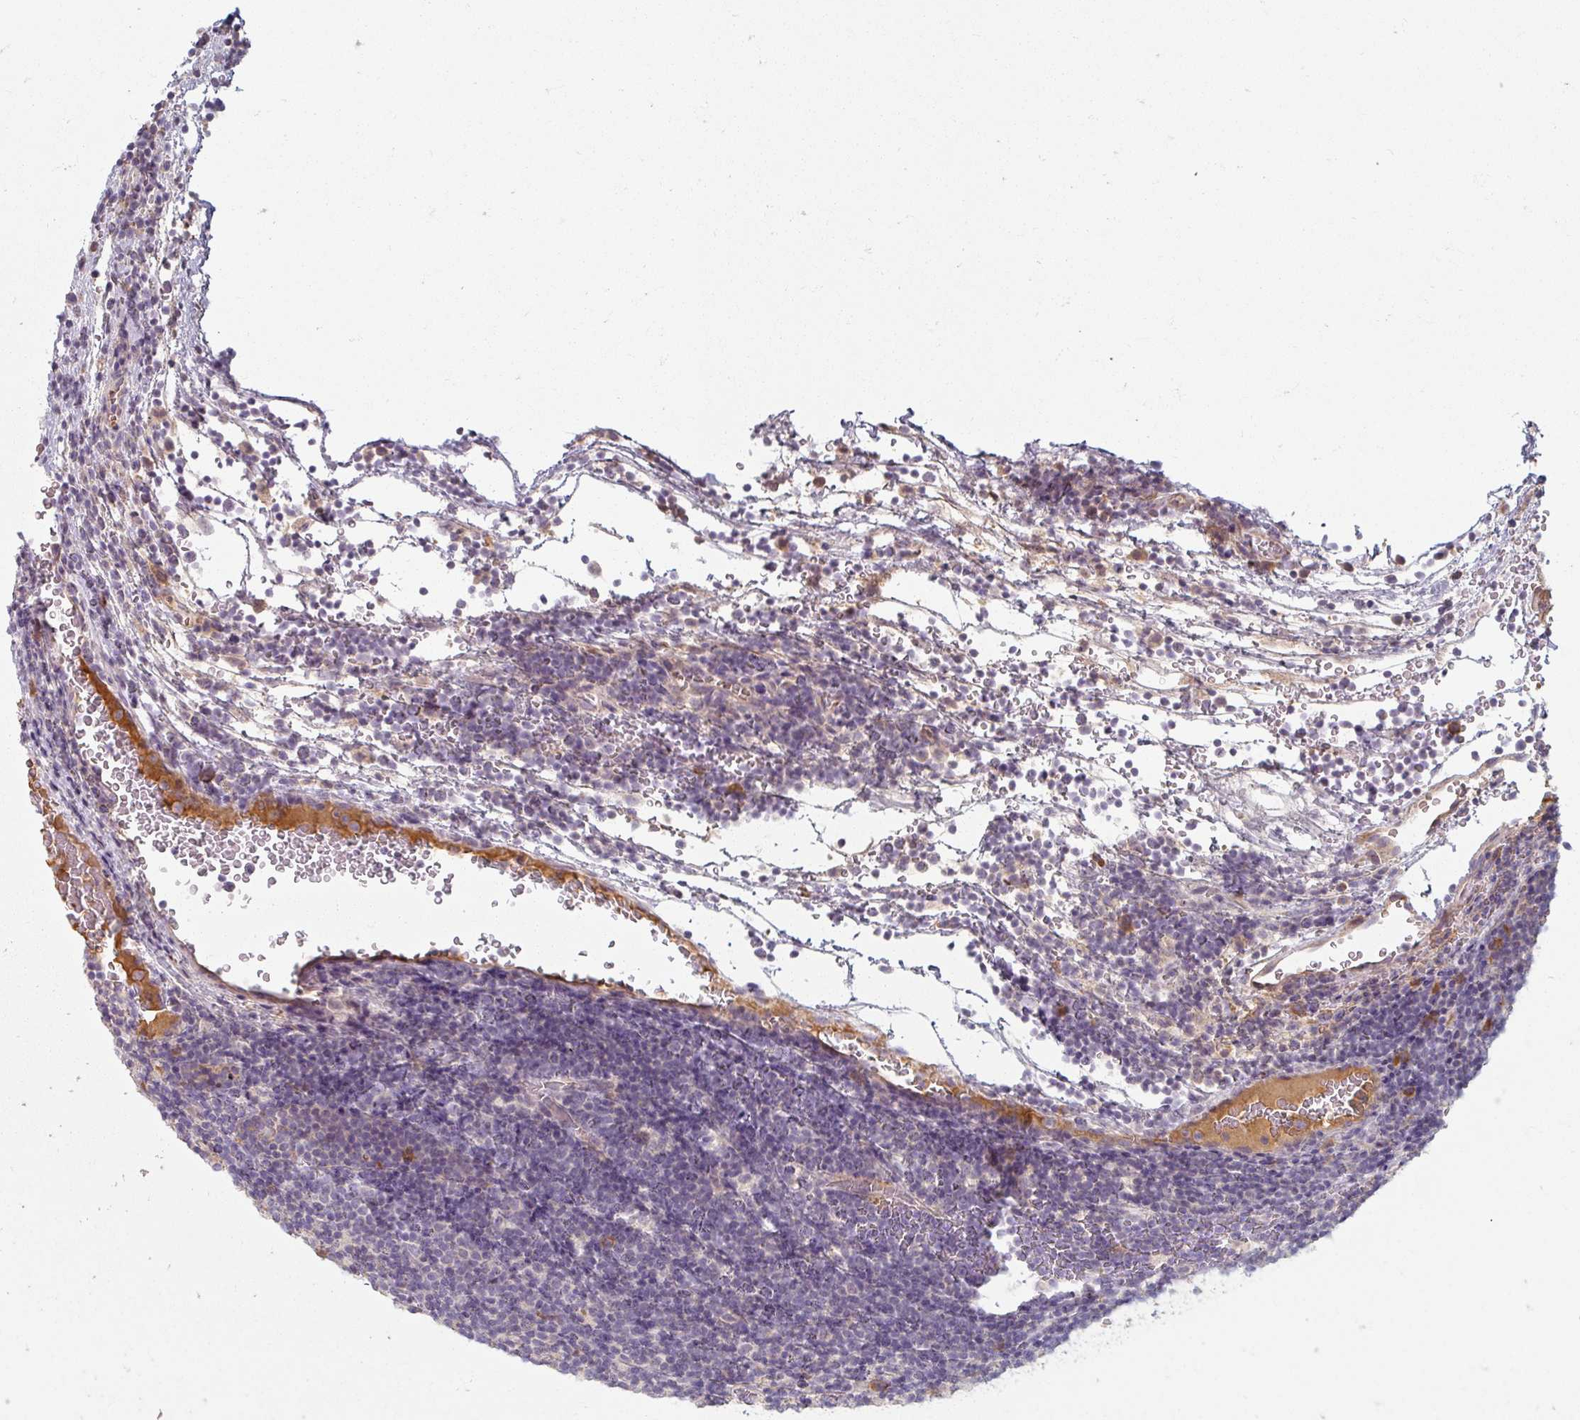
{"staining": {"intensity": "negative", "quantity": "none", "location": "none"}, "tissue": "lymphoma", "cell_type": "Tumor cells", "image_type": "cancer", "snomed": [{"axis": "morphology", "description": "Hodgkin's disease, NOS"}, {"axis": "topography", "description": "Lymph node"}], "caption": "Tumor cells show no significant protein staining in lymphoma.", "gene": "TSEN54", "patient": {"sex": "female", "age": 57}}